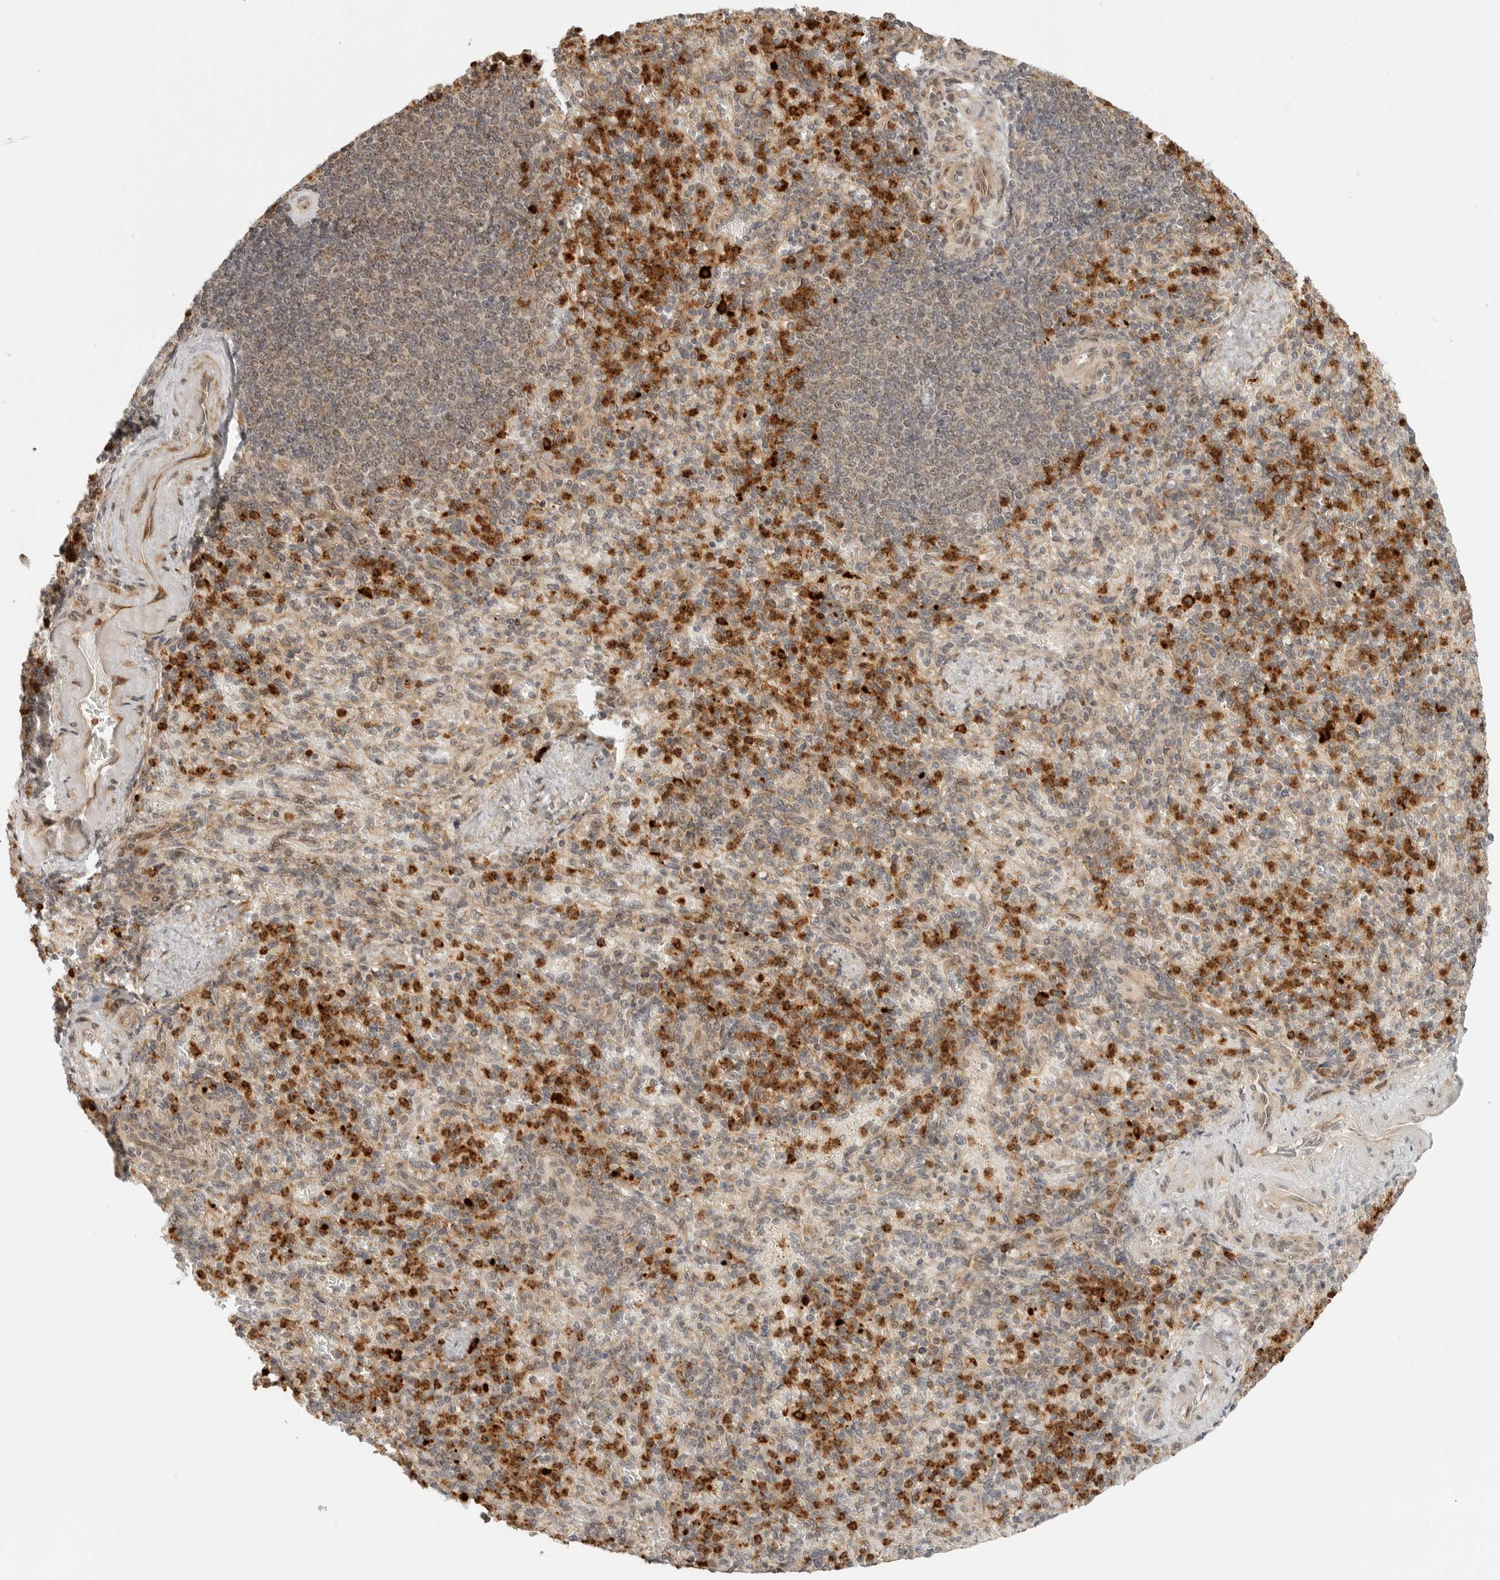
{"staining": {"intensity": "strong", "quantity": "25%-75%", "location": "cytoplasmic/membranous,nuclear"}, "tissue": "spleen", "cell_type": "Cells in red pulp", "image_type": "normal", "snomed": [{"axis": "morphology", "description": "Normal tissue, NOS"}, {"axis": "topography", "description": "Spleen"}], "caption": "An immunohistochemistry (IHC) histopathology image of unremarkable tissue is shown. Protein staining in brown labels strong cytoplasmic/membranous,nuclear positivity in spleen within cells in red pulp. Using DAB (3,3'-diaminobenzidine) (brown) and hematoxylin (blue) stains, captured at high magnification using brightfield microscopy.", "gene": "DSCC1", "patient": {"sex": "female", "age": 74}}